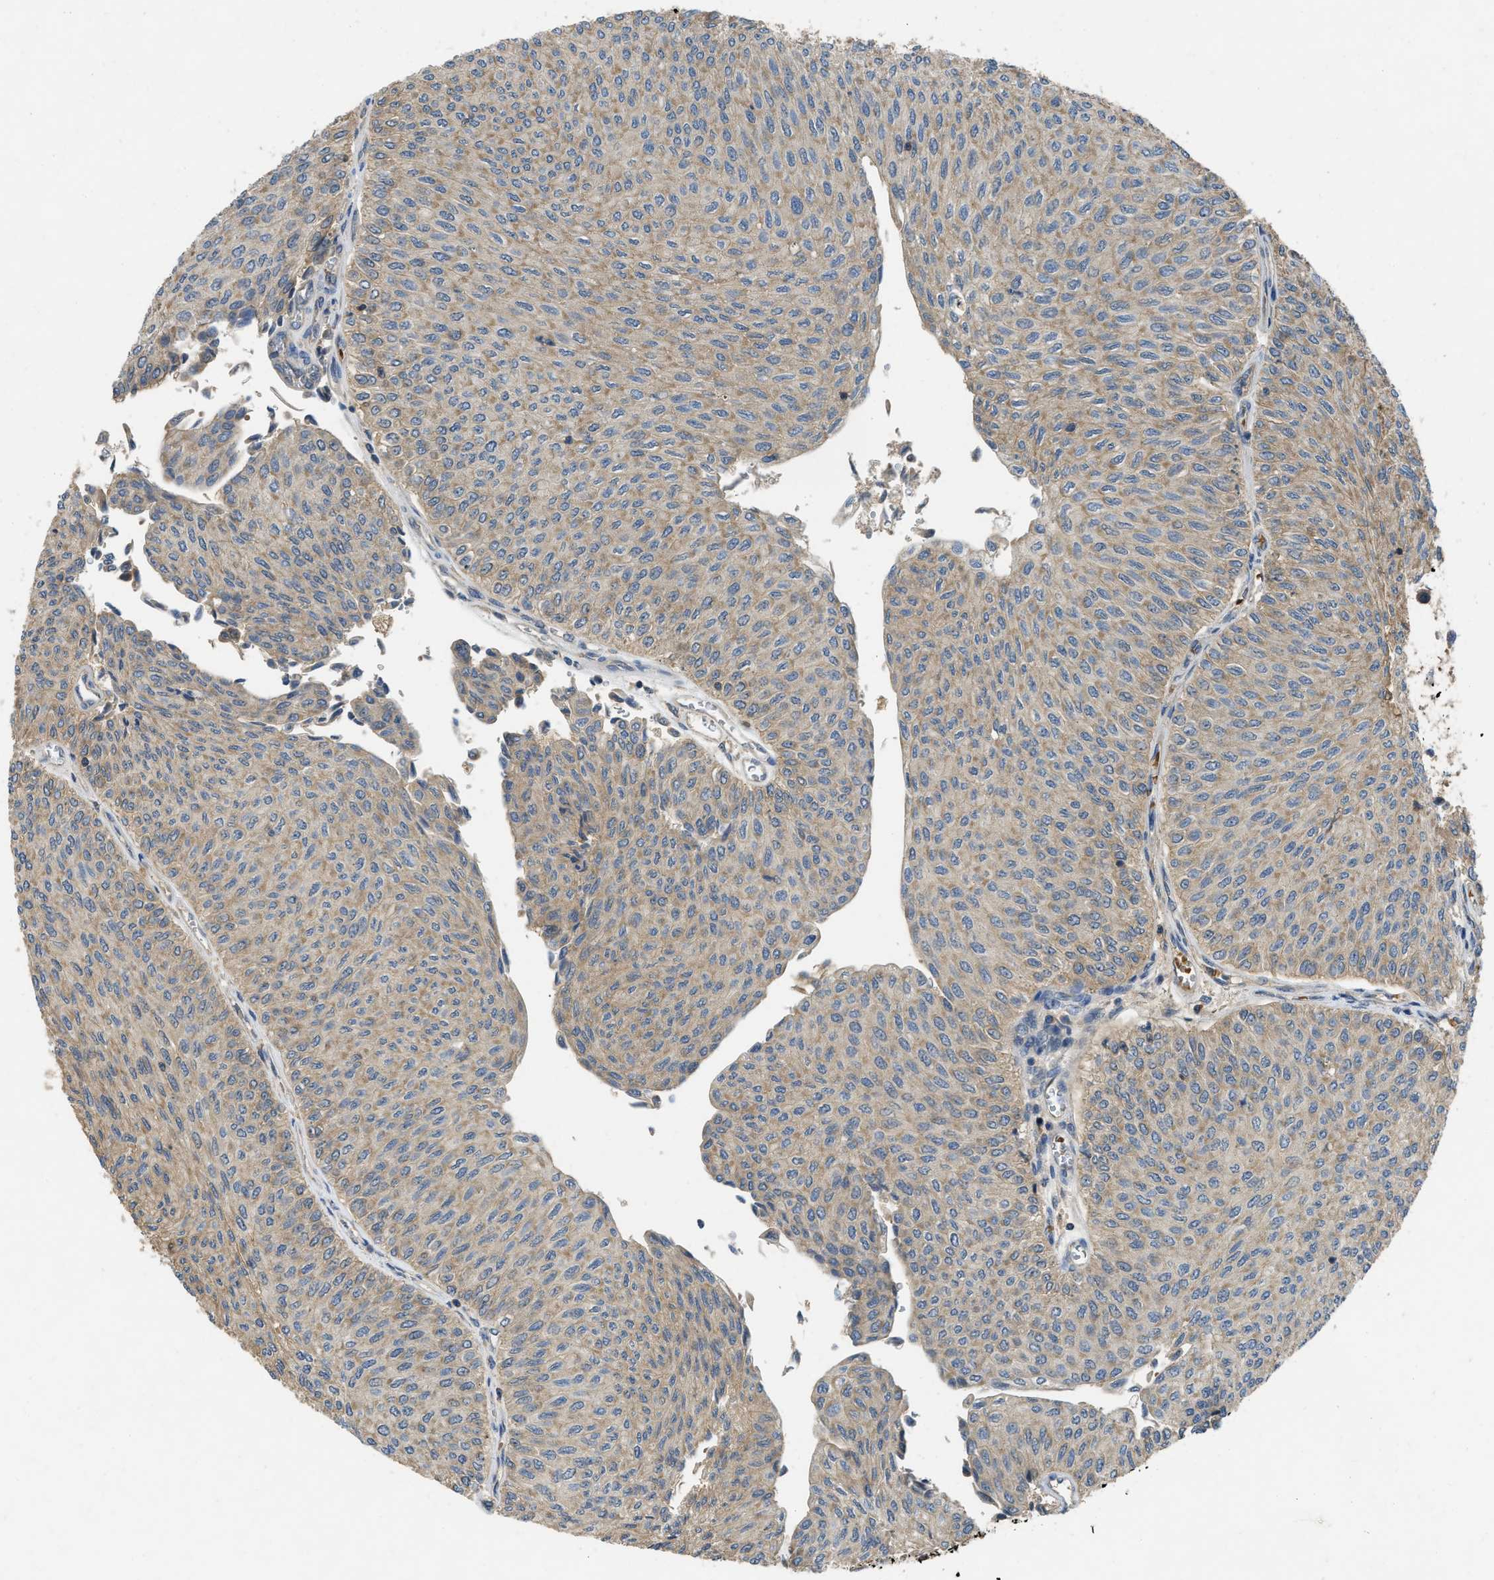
{"staining": {"intensity": "weak", "quantity": ">75%", "location": "cytoplasmic/membranous"}, "tissue": "urothelial cancer", "cell_type": "Tumor cells", "image_type": "cancer", "snomed": [{"axis": "morphology", "description": "Urothelial carcinoma, Low grade"}, {"axis": "topography", "description": "Urinary bladder"}], "caption": "Protein expression analysis of urothelial cancer exhibits weak cytoplasmic/membranous expression in approximately >75% of tumor cells. The staining was performed using DAB, with brown indicating positive protein expression. Nuclei are stained blue with hematoxylin.", "gene": "PPP3CA", "patient": {"sex": "male", "age": 78}}